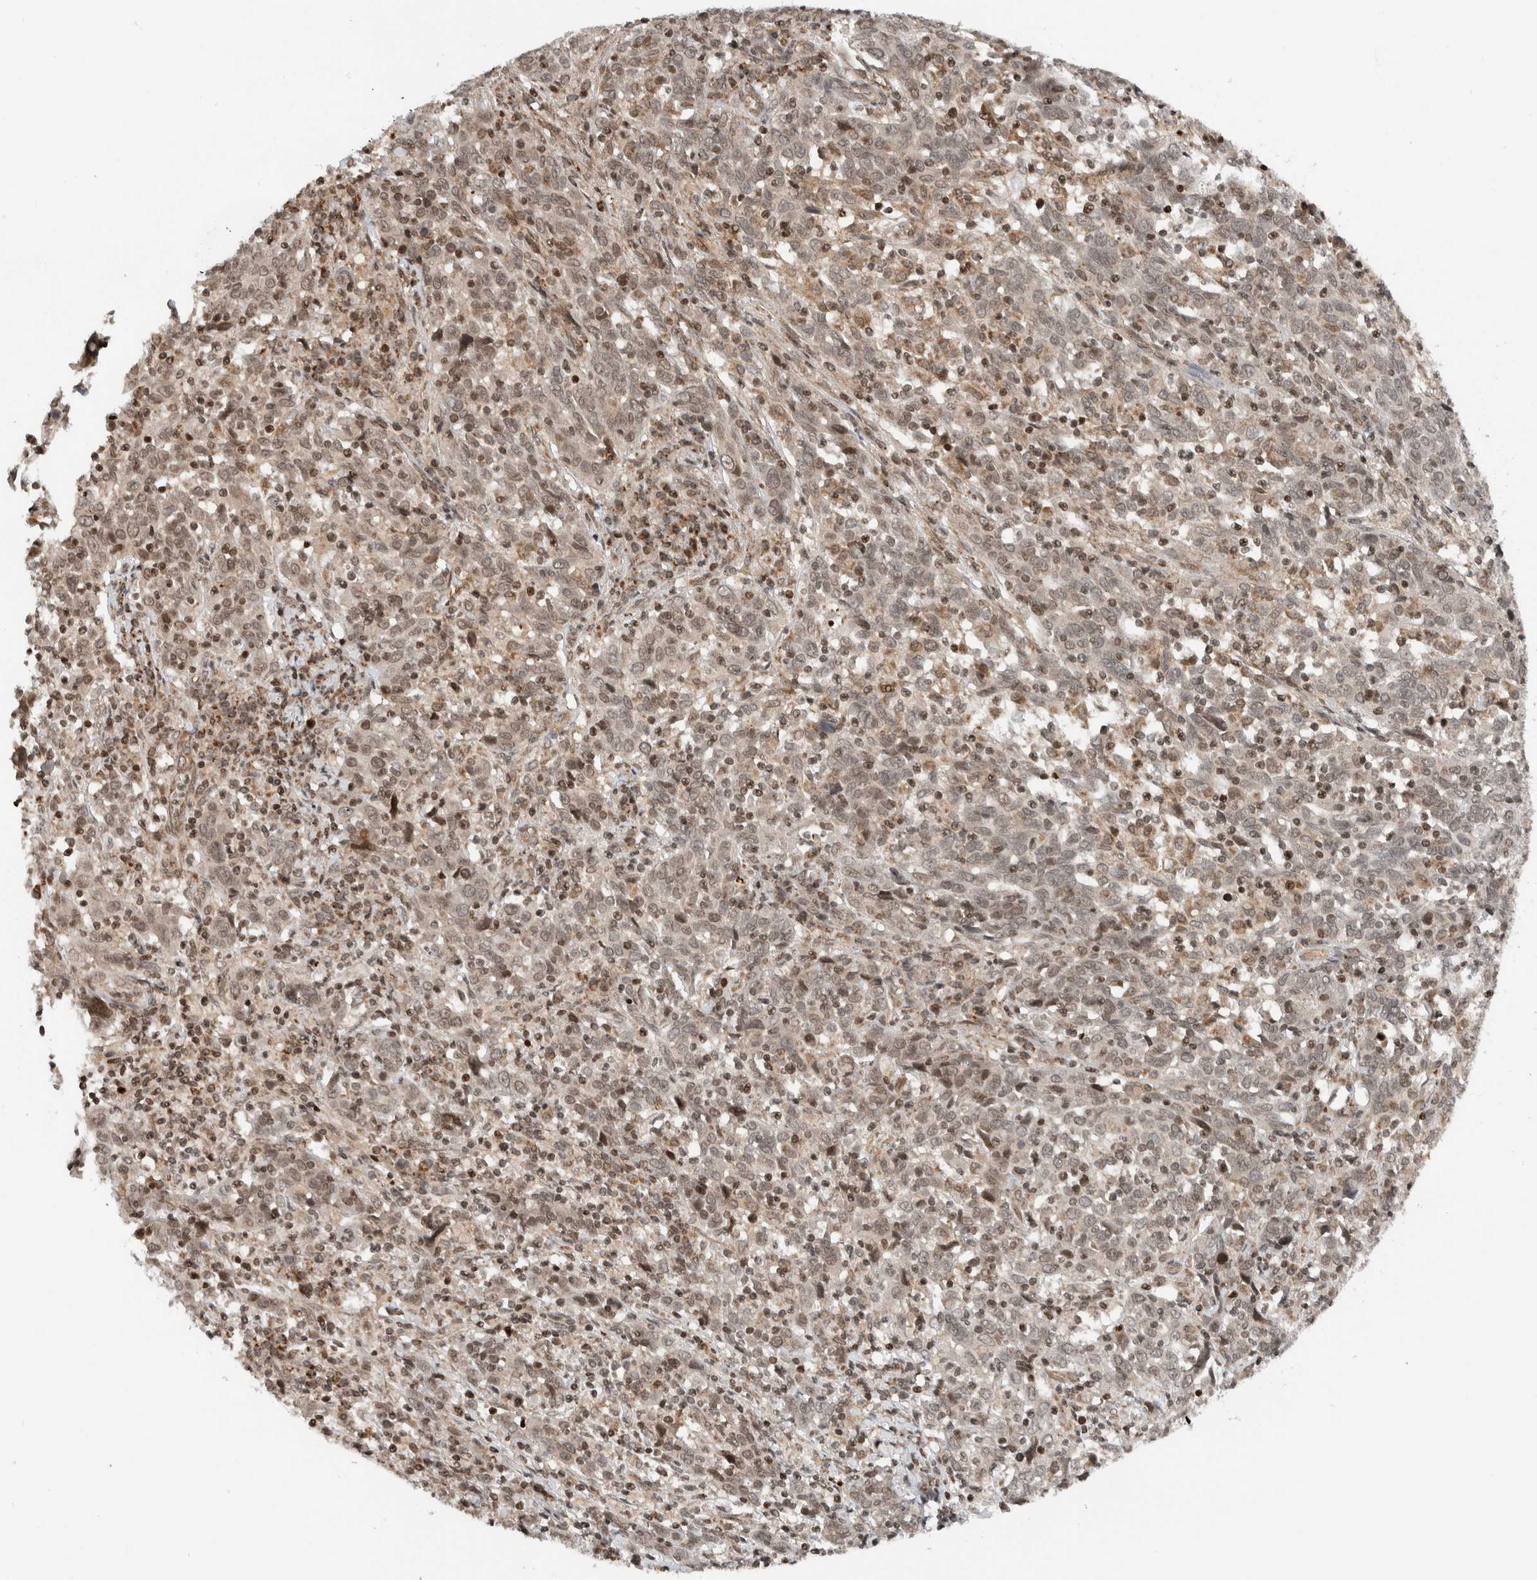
{"staining": {"intensity": "moderate", "quantity": ">75%", "location": "nuclear"}, "tissue": "cervical cancer", "cell_type": "Tumor cells", "image_type": "cancer", "snomed": [{"axis": "morphology", "description": "Squamous cell carcinoma, NOS"}, {"axis": "topography", "description": "Cervix"}], "caption": "Moderate nuclear expression for a protein is identified in approximately >75% of tumor cells of cervical squamous cell carcinoma using IHC.", "gene": "NPLOC4", "patient": {"sex": "female", "age": 46}}